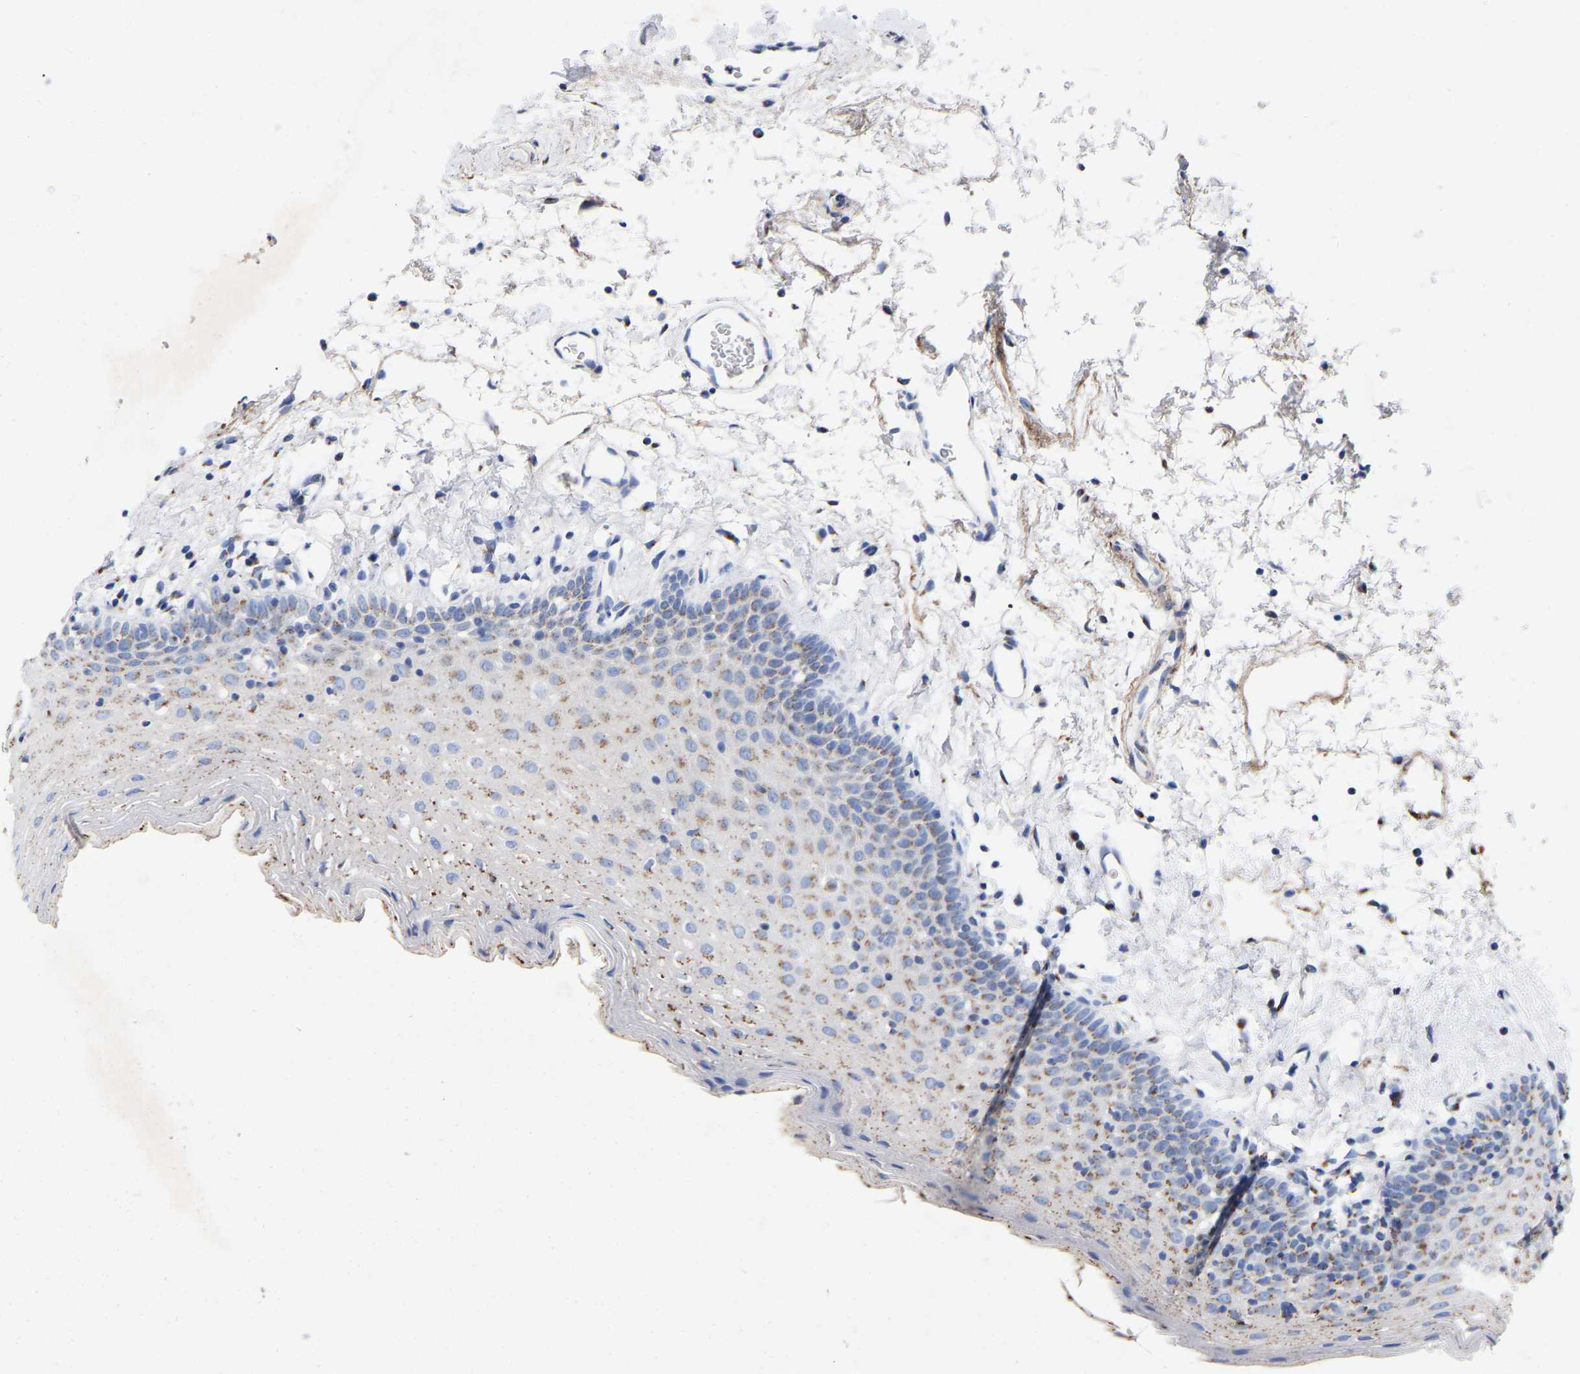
{"staining": {"intensity": "weak", "quantity": "25%-75%", "location": "cytoplasmic/membranous"}, "tissue": "oral mucosa", "cell_type": "Squamous epithelial cells", "image_type": "normal", "snomed": [{"axis": "morphology", "description": "Normal tissue, NOS"}, {"axis": "topography", "description": "Oral tissue"}], "caption": "A brown stain shows weak cytoplasmic/membranous positivity of a protein in squamous epithelial cells of benign oral mucosa. (brown staining indicates protein expression, while blue staining denotes nuclei).", "gene": "STRIP2", "patient": {"sex": "male", "age": 66}}